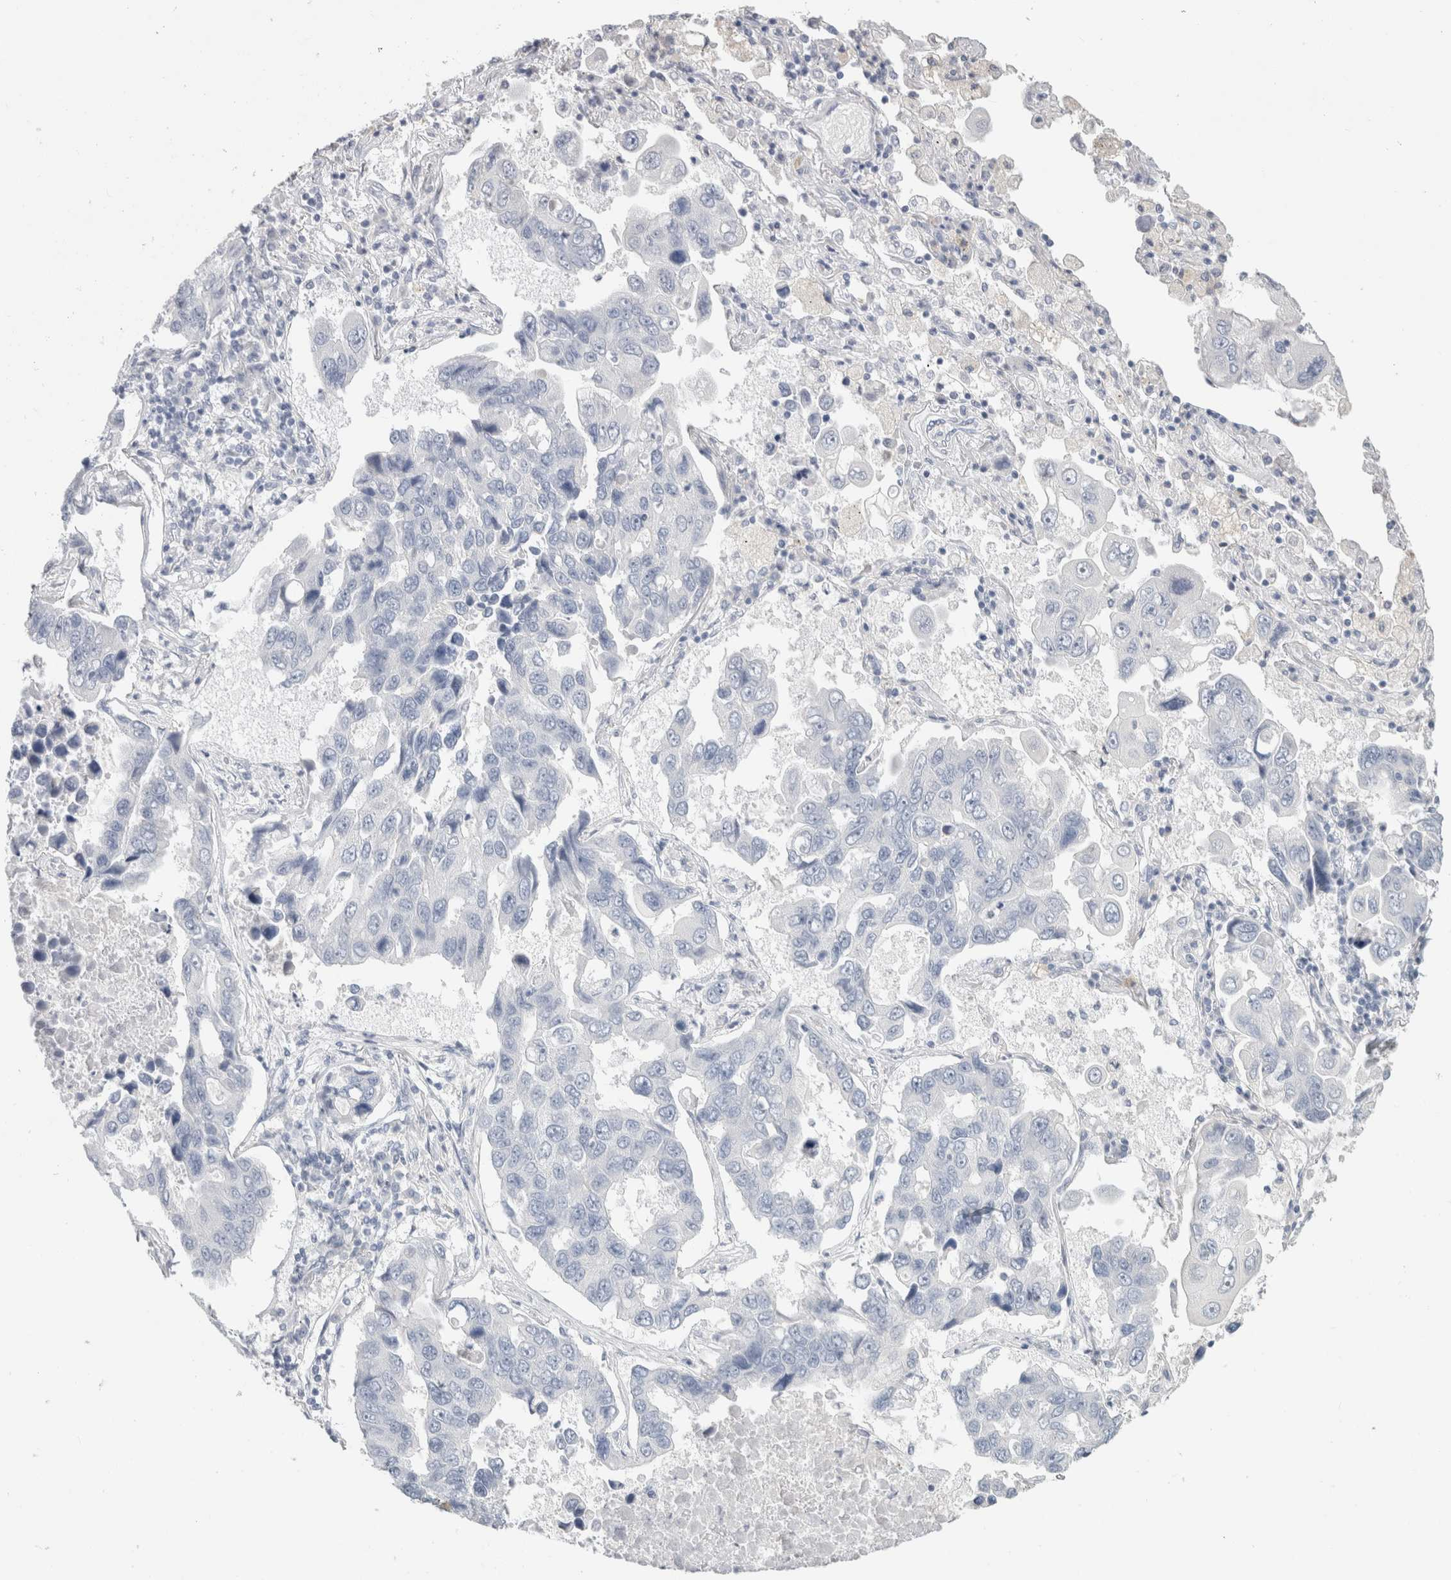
{"staining": {"intensity": "negative", "quantity": "none", "location": "none"}, "tissue": "lung cancer", "cell_type": "Tumor cells", "image_type": "cancer", "snomed": [{"axis": "morphology", "description": "Adenocarcinoma, NOS"}, {"axis": "topography", "description": "Lung"}], "caption": "Tumor cells are negative for brown protein staining in adenocarcinoma (lung).", "gene": "SLC6A1", "patient": {"sex": "male", "age": 64}}